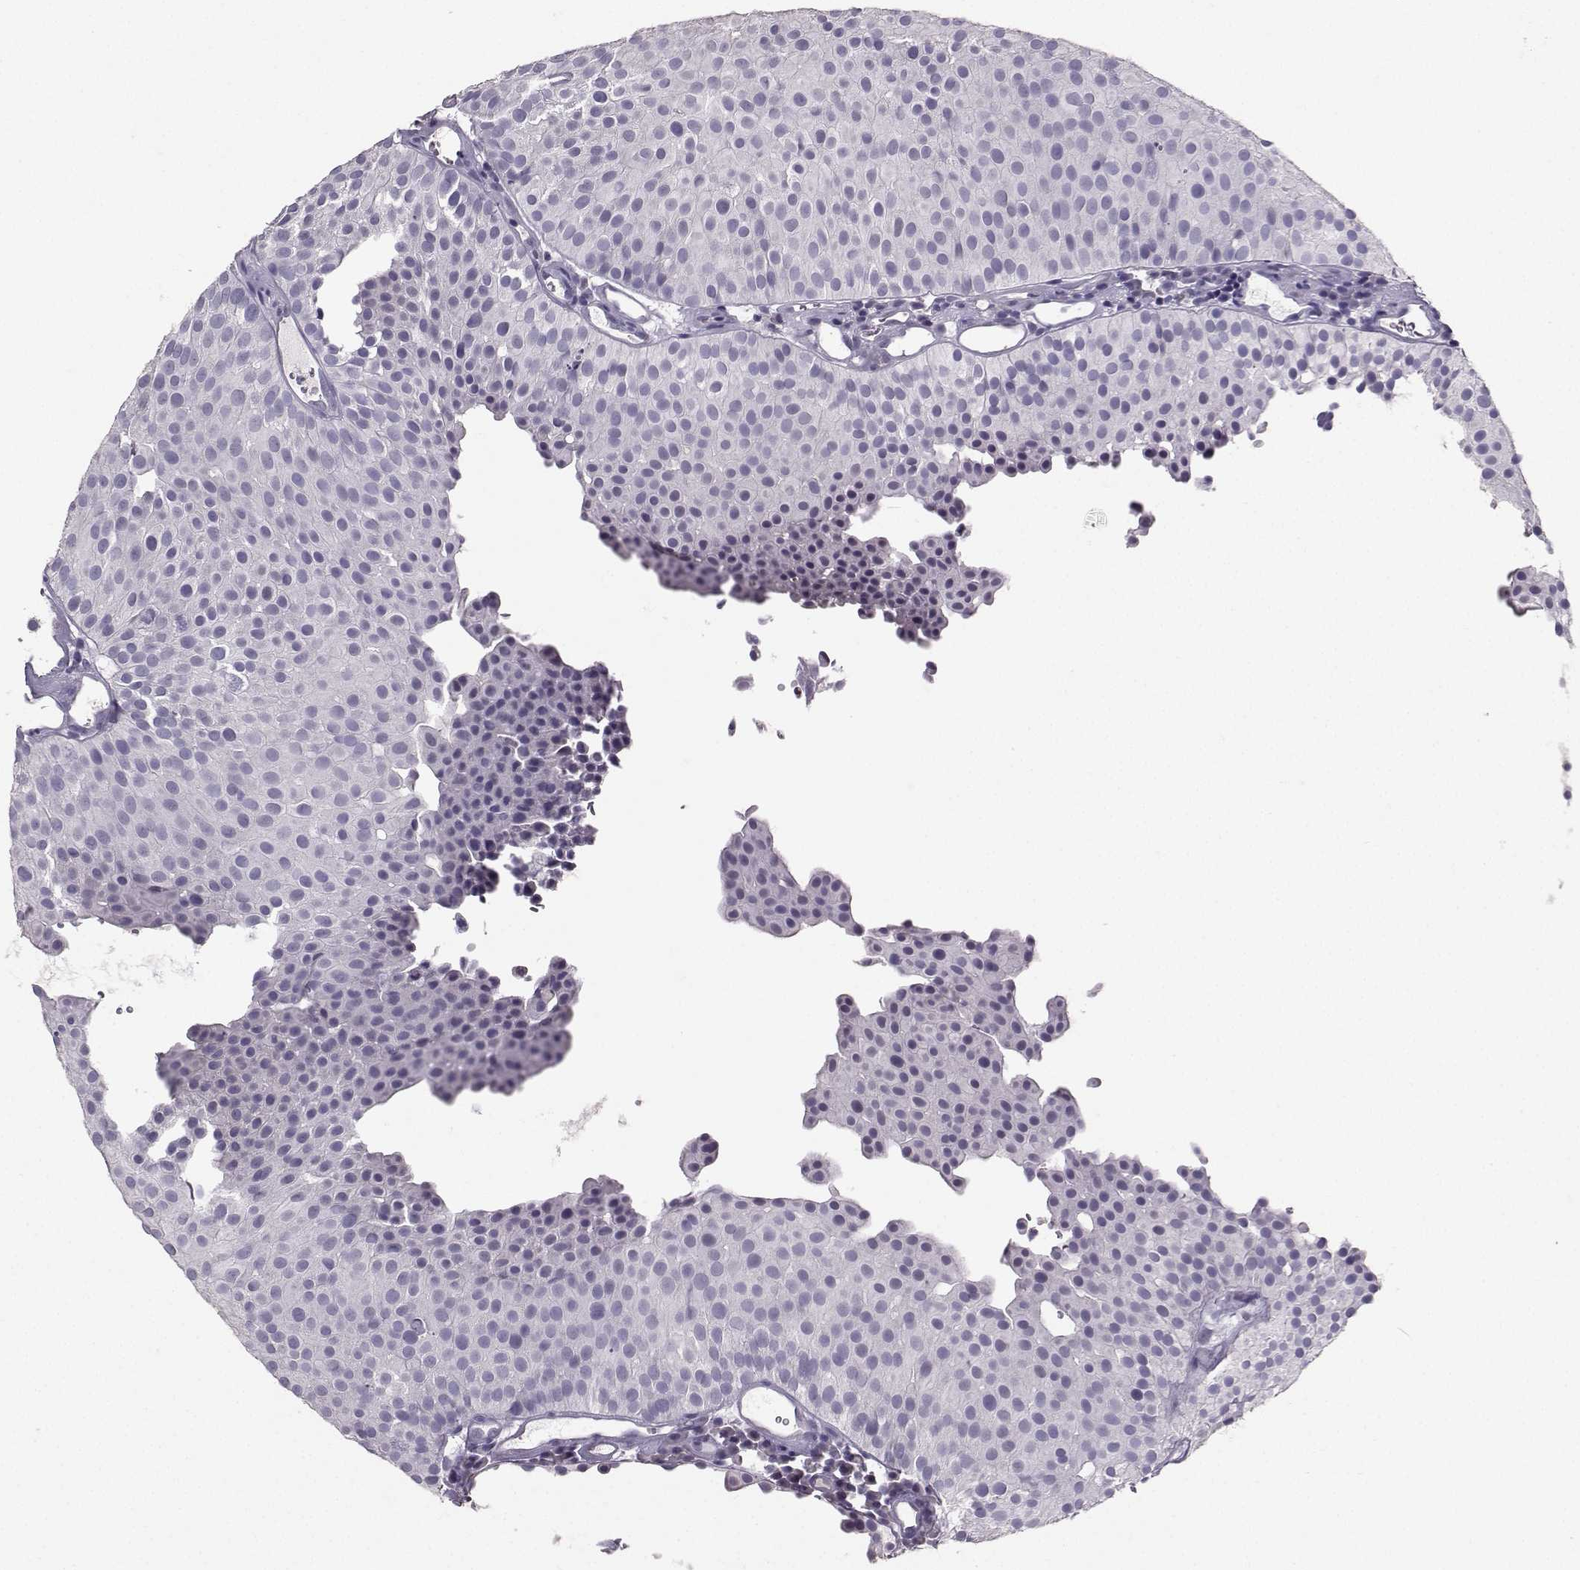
{"staining": {"intensity": "negative", "quantity": "none", "location": "none"}, "tissue": "urothelial cancer", "cell_type": "Tumor cells", "image_type": "cancer", "snomed": [{"axis": "morphology", "description": "Urothelial carcinoma, Low grade"}, {"axis": "topography", "description": "Urinary bladder"}], "caption": "Micrograph shows no protein positivity in tumor cells of urothelial cancer tissue.", "gene": "PKP2", "patient": {"sex": "female", "age": 87}}